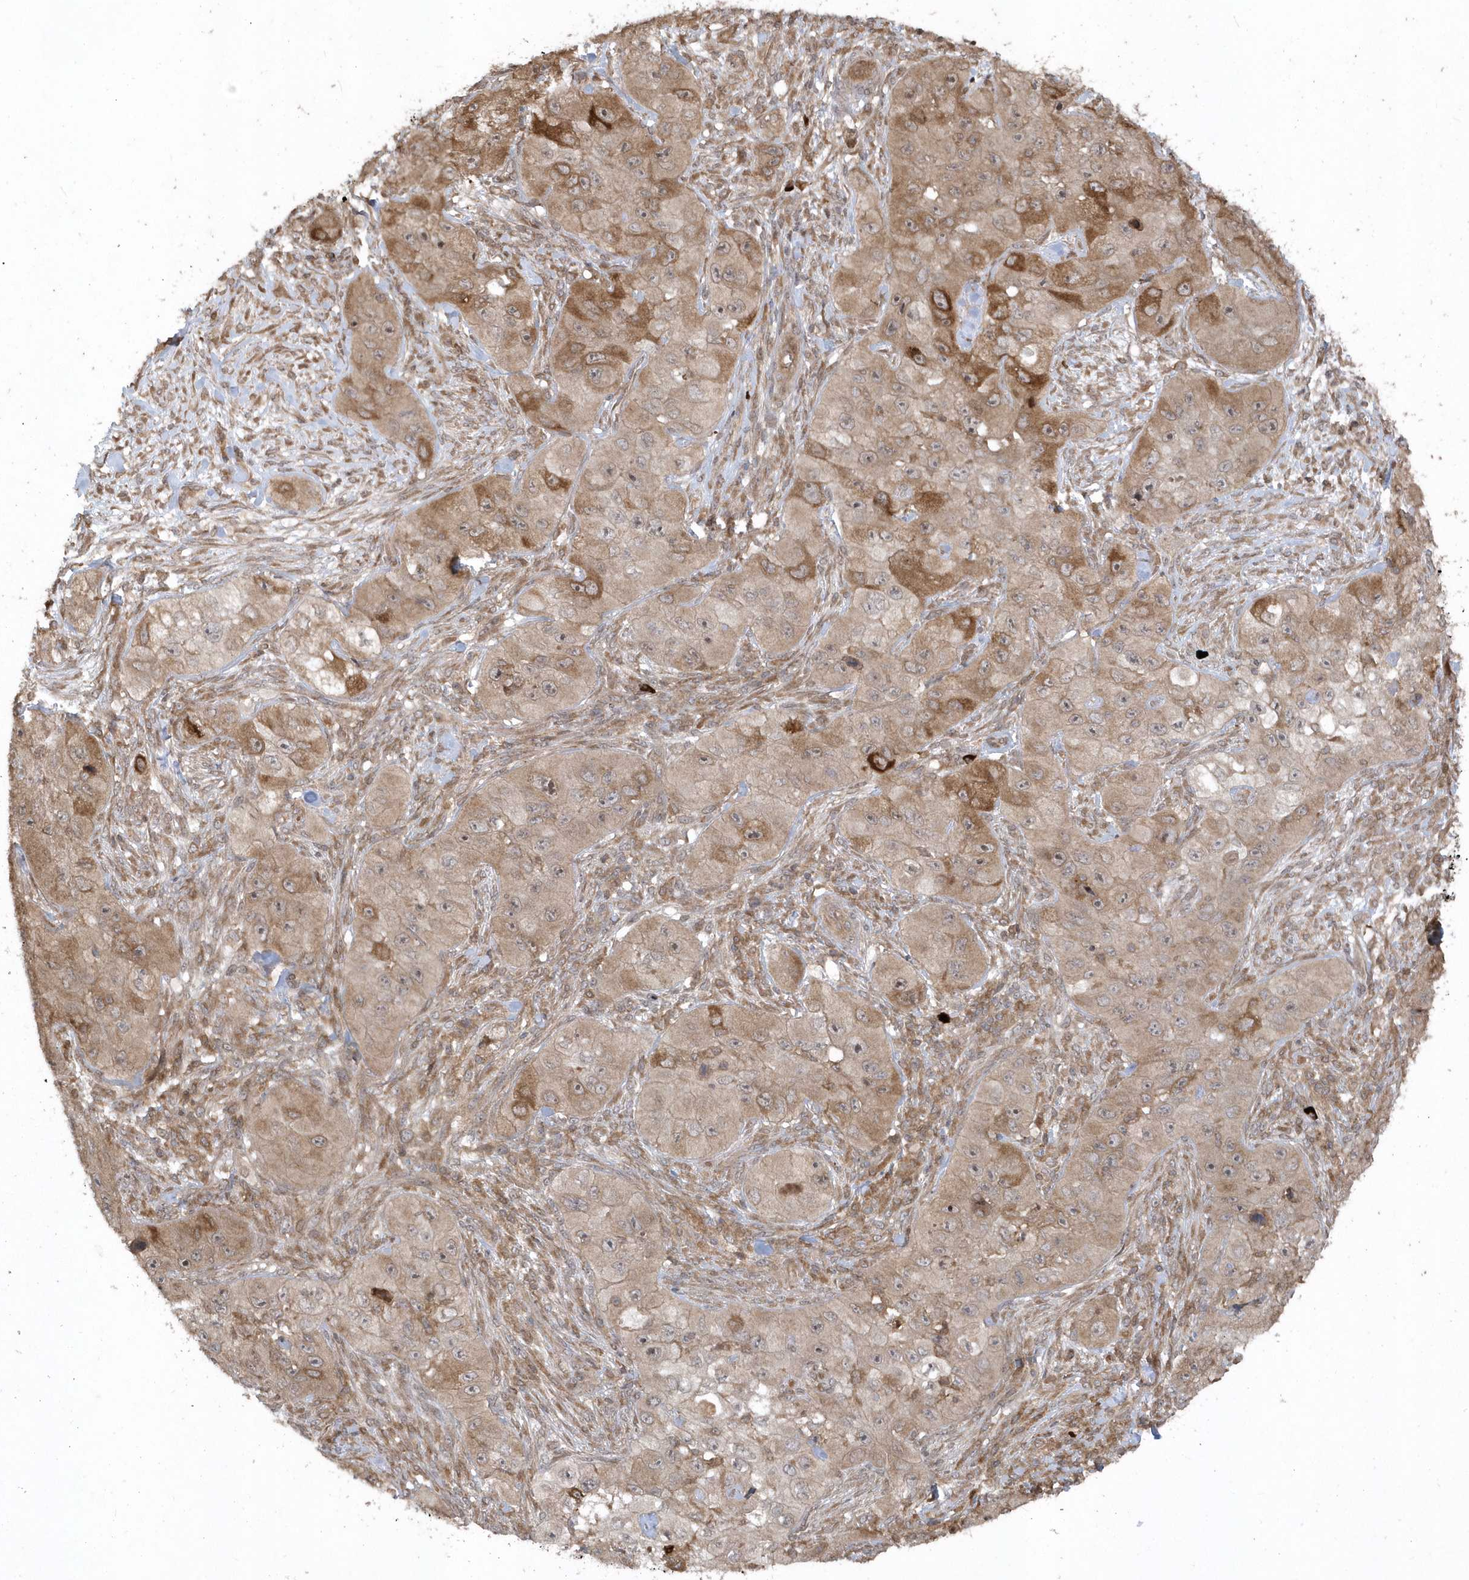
{"staining": {"intensity": "moderate", "quantity": "25%-75%", "location": "cytoplasmic/membranous,nuclear"}, "tissue": "skin cancer", "cell_type": "Tumor cells", "image_type": "cancer", "snomed": [{"axis": "morphology", "description": "Squamous cell carcinoma, NOS"}, {"axis": "topography", "description": "Skin"}, {"axis": "topography", "description": "Subcutis"}], "caption": "Skin cancer (squamous cell carcinoma) stained with DAB IHC displays medium levels of moderate cytoplasmic/membranous and nuclear staining in approximately 25%-75% of tumor cells.", "gene": "HERPUD1", "patient": {"sex": "male", "age": 73}}